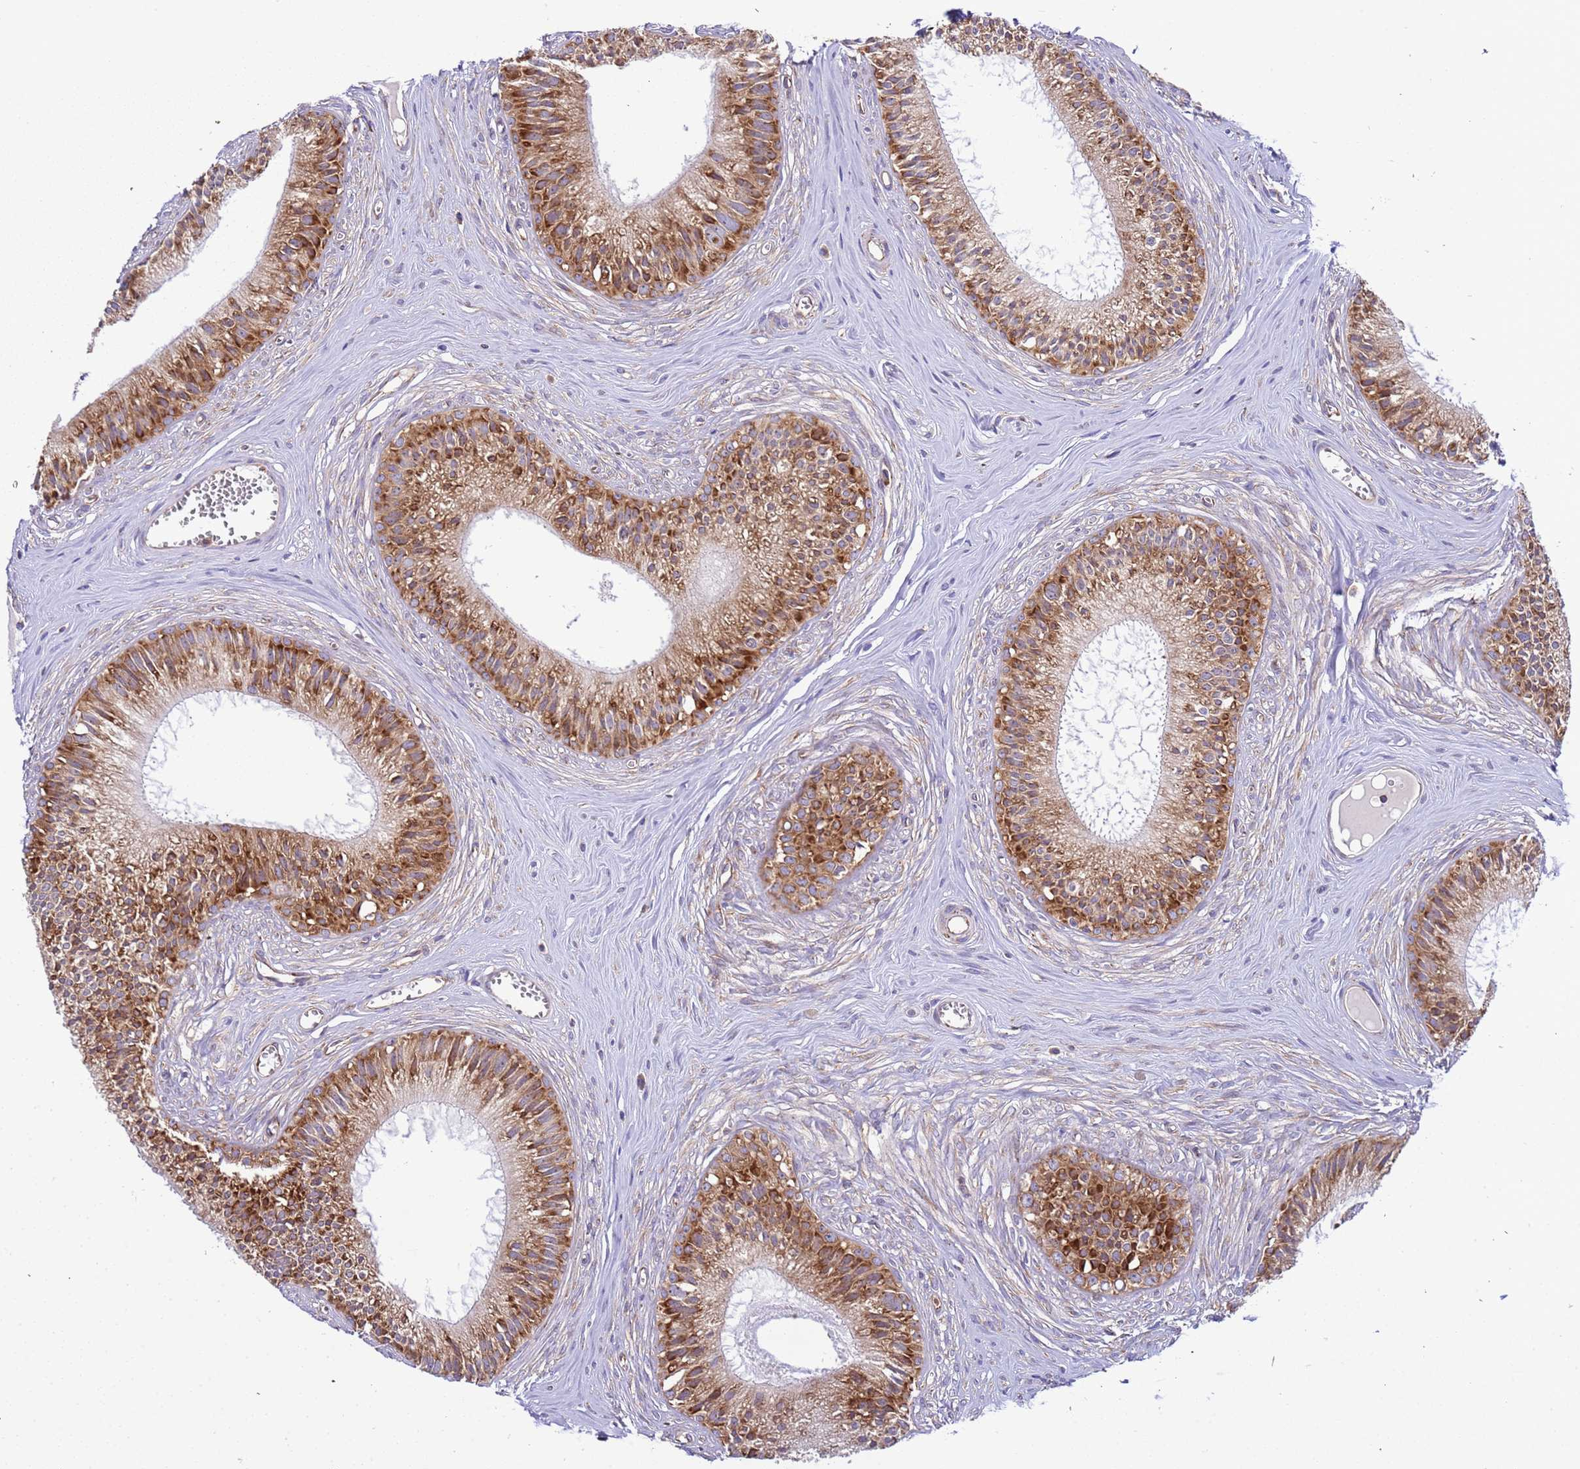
{"staining": {"intensity": "strong", "quantity": ">75%", "location": "cytoplasmic/membranous,nuclear"}, "tissue": "epididymis", "cell_type": "Glandular cells", "image_type": "normal", "snomed": [{"axis": "morphology", "description": "Normal tissue, NOS"}, {"axis": "topography", "description": "Epididymis"}], "caption": "DAB (3,3'-diaminobenzidine) immunohistochemical staining of benign human epididymis demonstrates strong cytoplasmic/membranous,nuclear protein expression in approximately >75% of glandular cells.", "gene": "RPL36", "patient": {"sex": "male", "age": 36}}